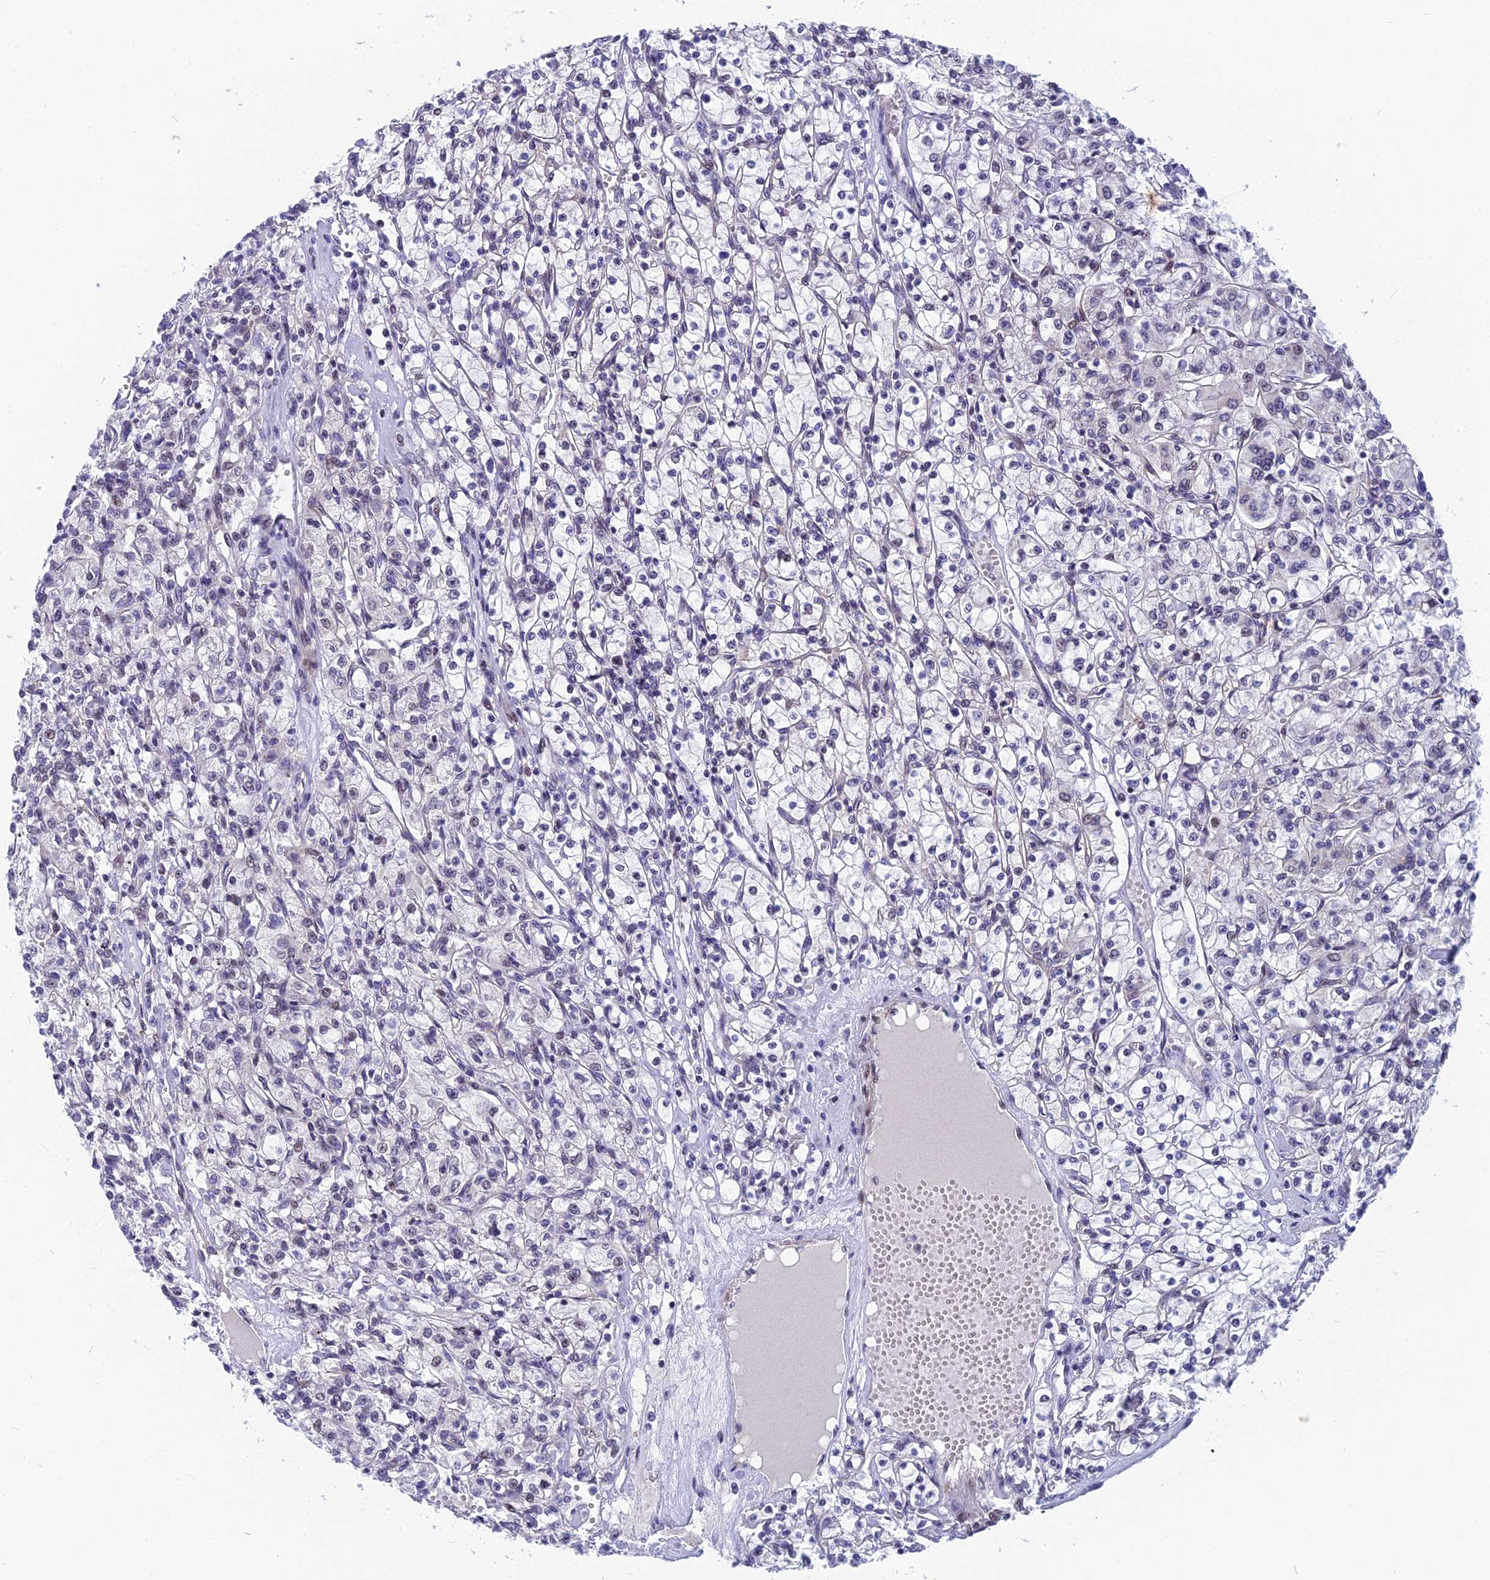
{"staining": {"intensity": "weak", "quantity": "<25%", "location": "nuclear"}, "tissue": "renal cancer", "cell_type": "Tumor cells", "image_type": "cancer", "snomed": [{"axis": "morphology", "description": "Adenocarcinoma, NOS"}, {"axis": "topography", "description": "Kidney"}], "caption": "High magnification brightfield microscopy of renal cancer stained with DAB (3,3'-diaminobenzidine) (brown) and counterstained with hematoxylin (blue): tumor cells show no significant positivity.", "gene": "CMC1", "patient": {"sex": "female", "age": 59}}